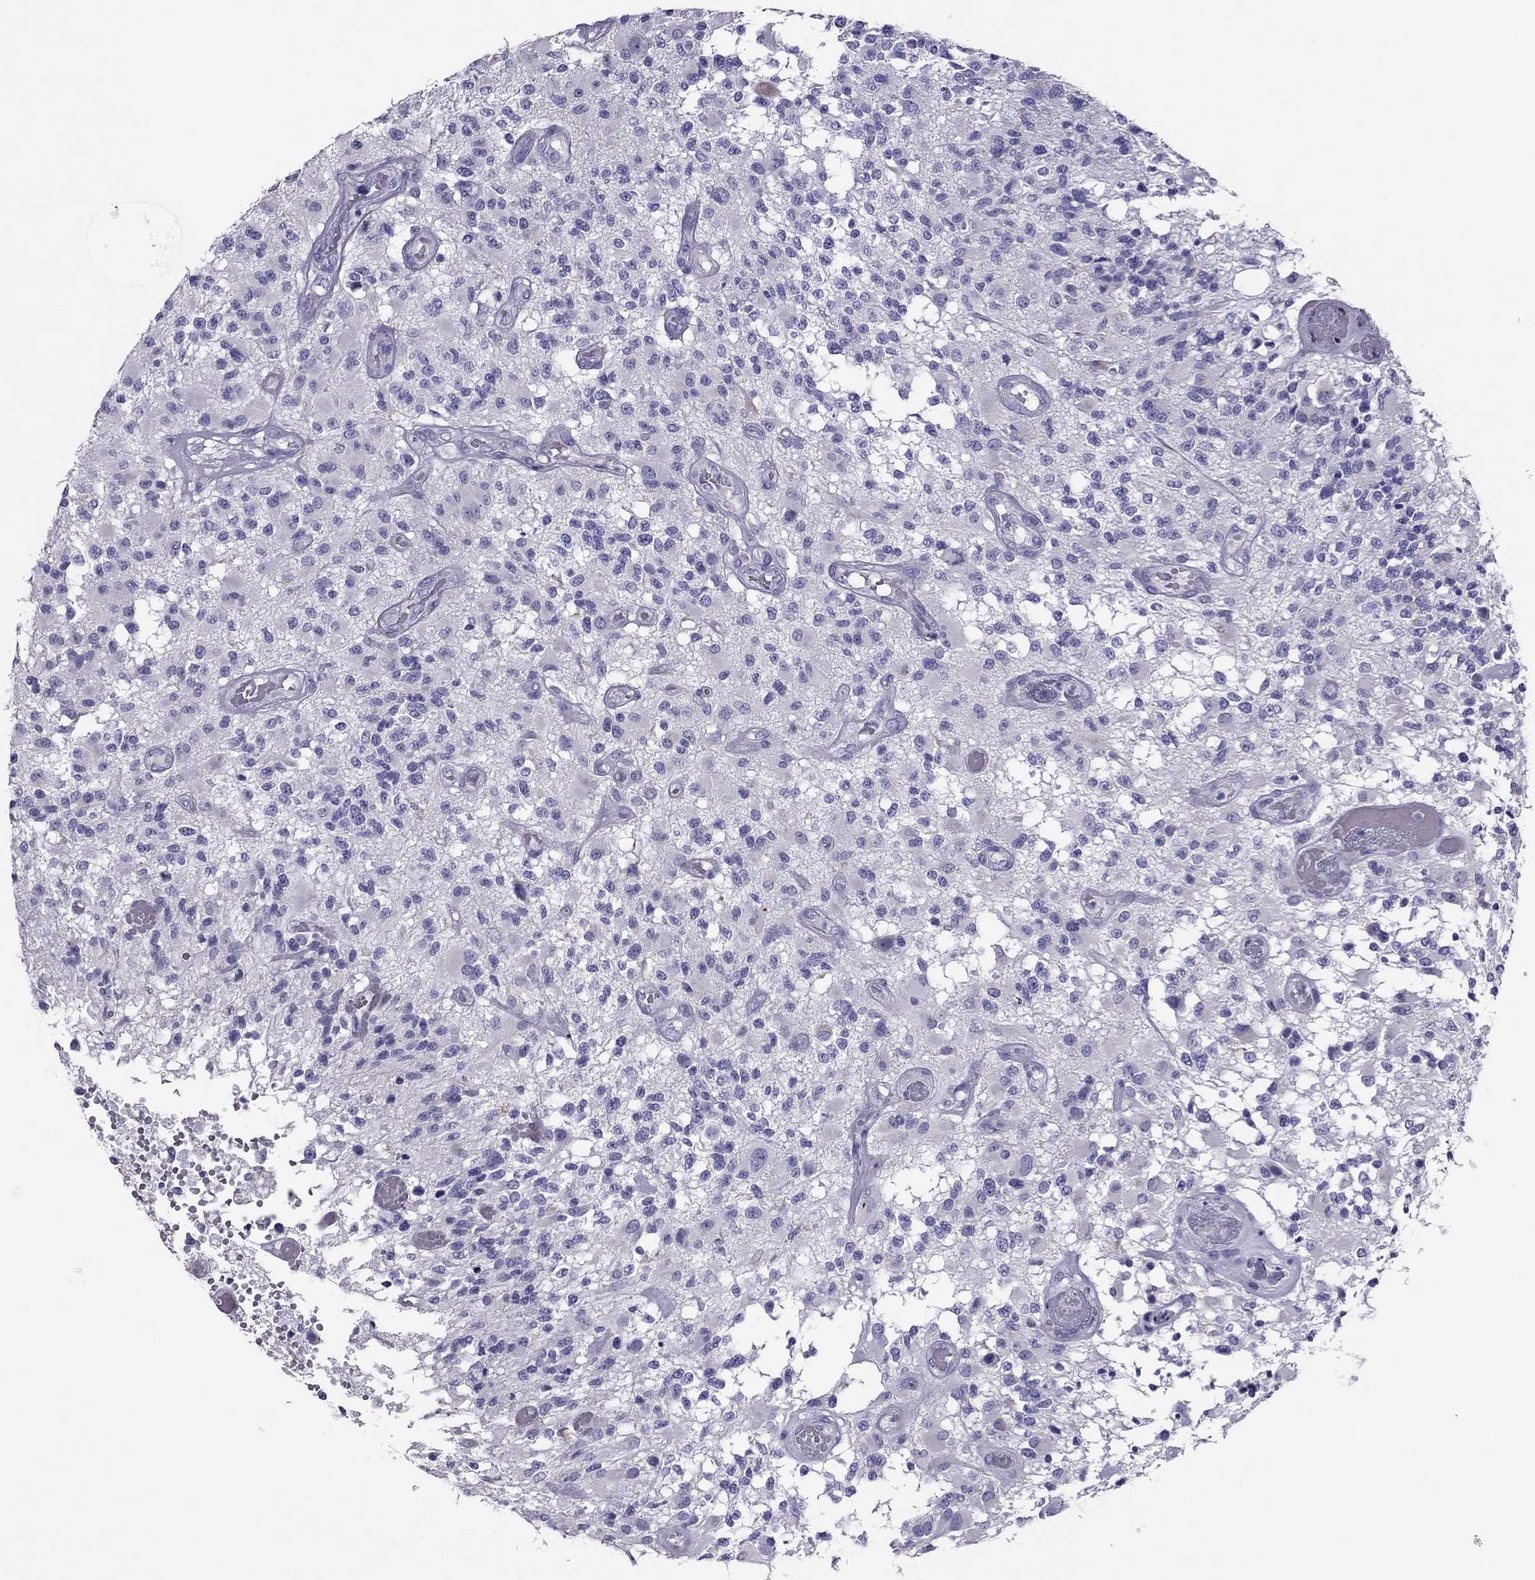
{"staining": {"intensity": "negative", "quantity": "none", "location": "none"}, "tissue": "glioma", "cell_type": "Tumor cells", "image_type": "cancer", "snomed": [{"axis": "morphology", "description": "Glioma, malignant, High grade"}, {"axis": "topography", "description": "Brain"}], "caption": "Tumor cells show no significant positivity in malignant high-grade glioma.", "gene": "MAEL", "patient": {"sex": "female", "age": 63}}